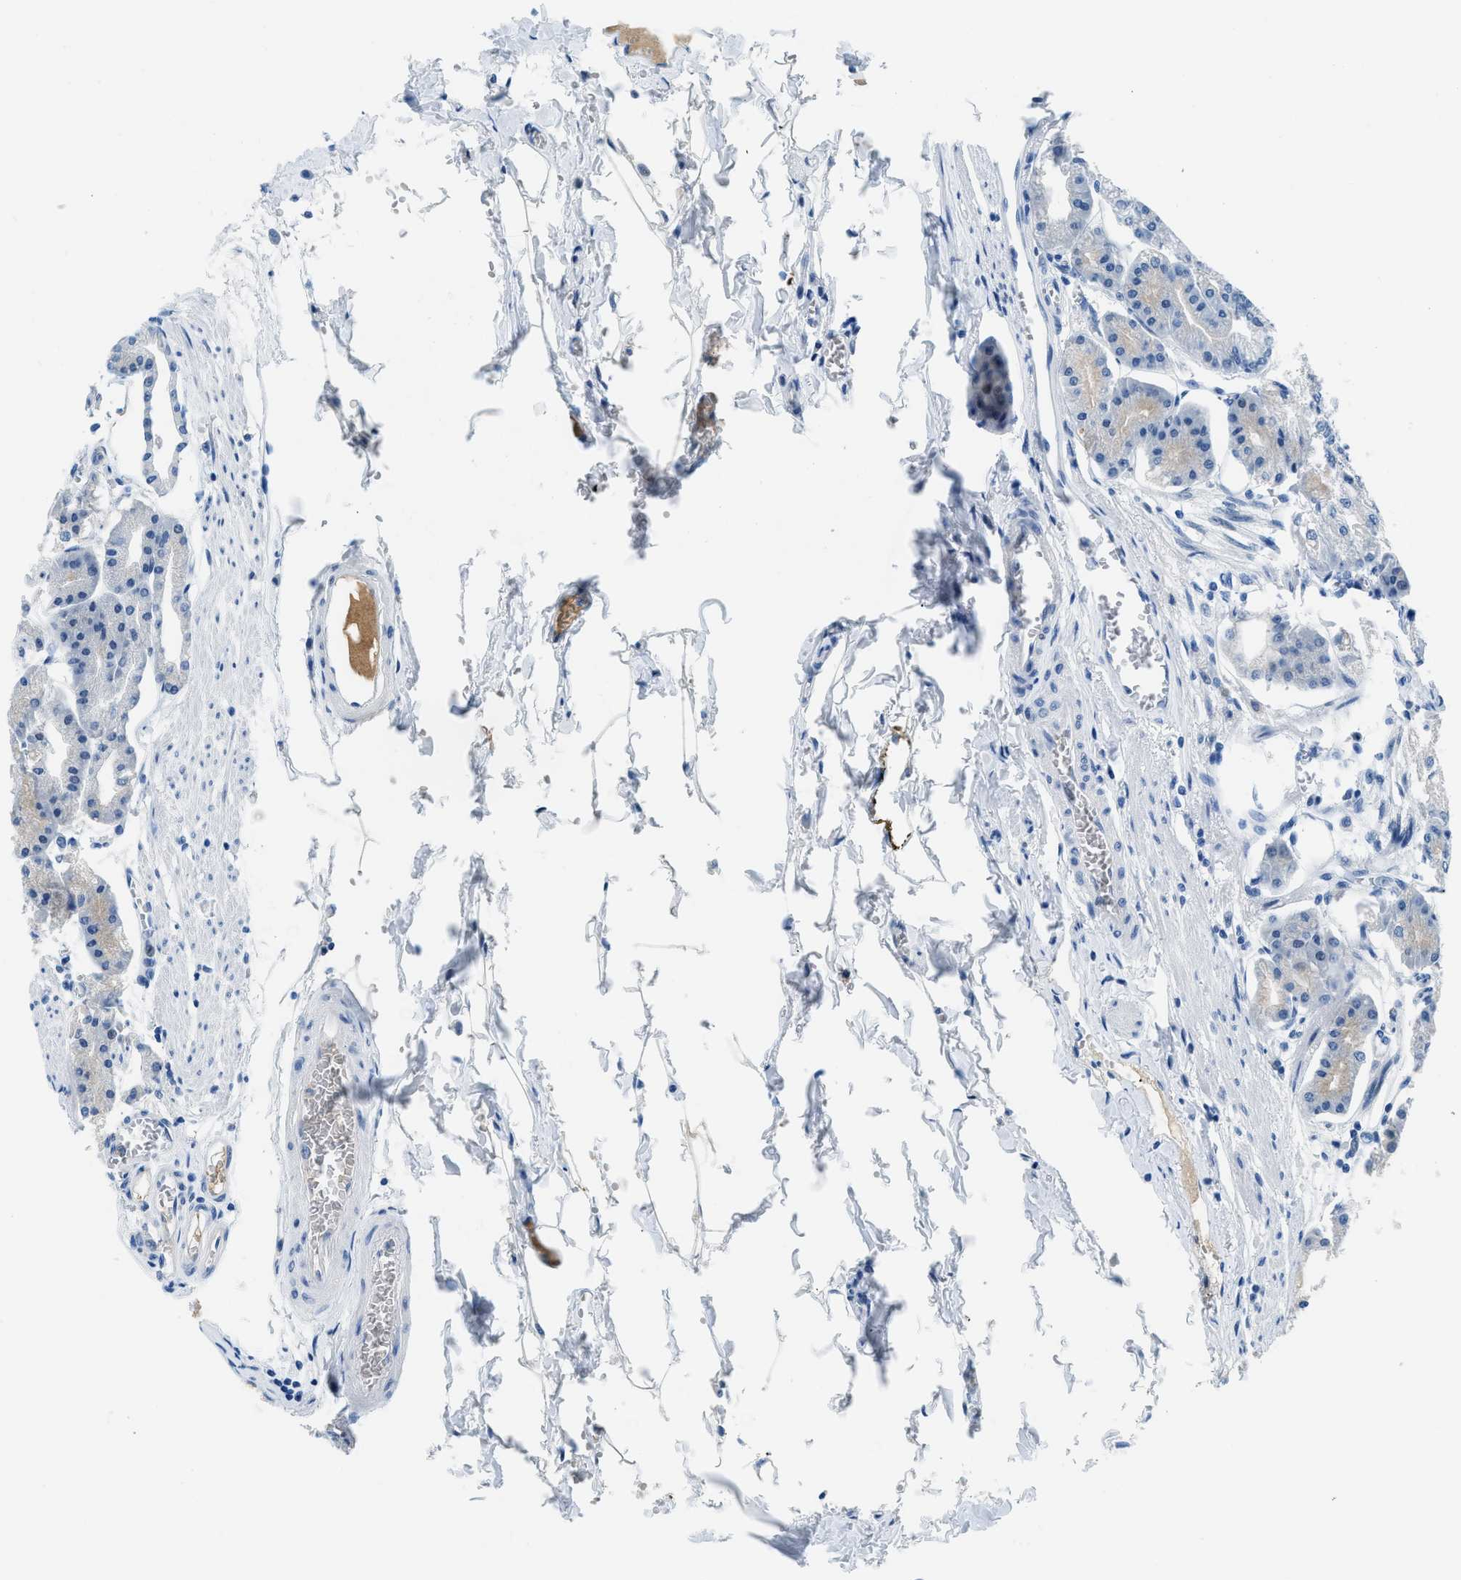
{"staining": {"intensity": "moderate", "quantity": "<25%", "location": "cytoplasmic/membranous"}, "tissue": "stomach", "cell_type": "Glandular cells", "image_type": "normal", "snomed": [{"axis": "morphology", "description": "Normal tissue, NOS"}, {"axis": "topography", "description": "Stomach, lower"}], "caption": "Immunohistochemistry (IHC) image of unremarkable stomach: human stomach stained using immunohistochemistry (IHC) reveals low levels of moderate protein expression localized specifically in the cytoplasmic/membranous of glandular cells, appearing as a cytoplasmic/membranous brown color.", "gene": "MBL2", "patient": {"sex": "male", "age": 71}}